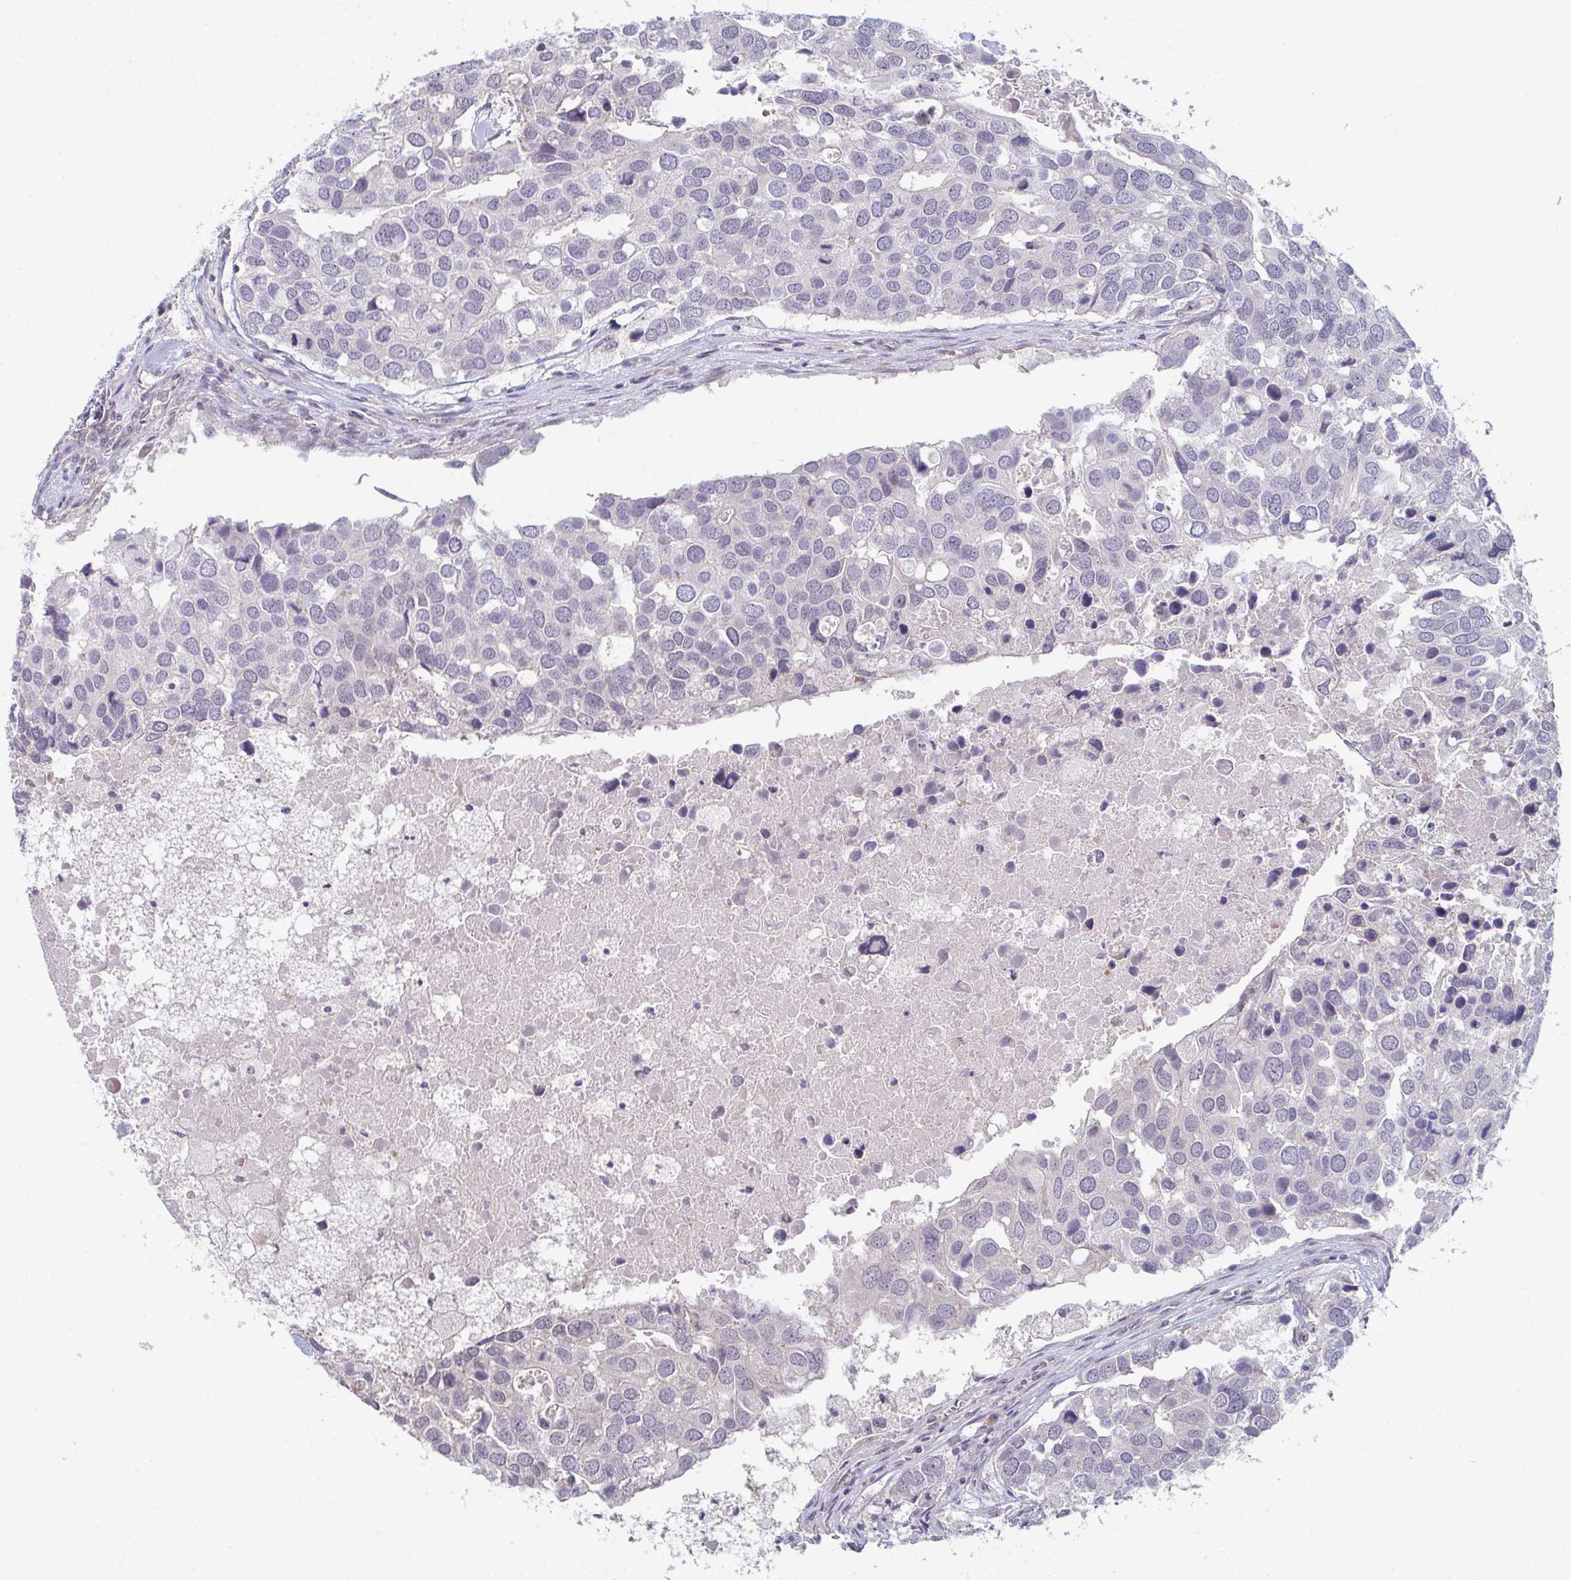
{"staining": {"intensity": "negative", "quantity": "none", "location": "none"}, "tissue": "breast cancer", "cell_type": "Tumor cells", "image_type": "cancer", "snomed": [{"axis": "morphology", "description": "Duct carcinoma"}, {"axis": "topography", "description": "Breast"}], "caption": "Infiltrating ductal carcinoma (breast) stained for a protein using immunohistochemistry shows no positivity tumor cells.", "gene": "ZNF214", "patient": {"sex": "female", "age": 83}}